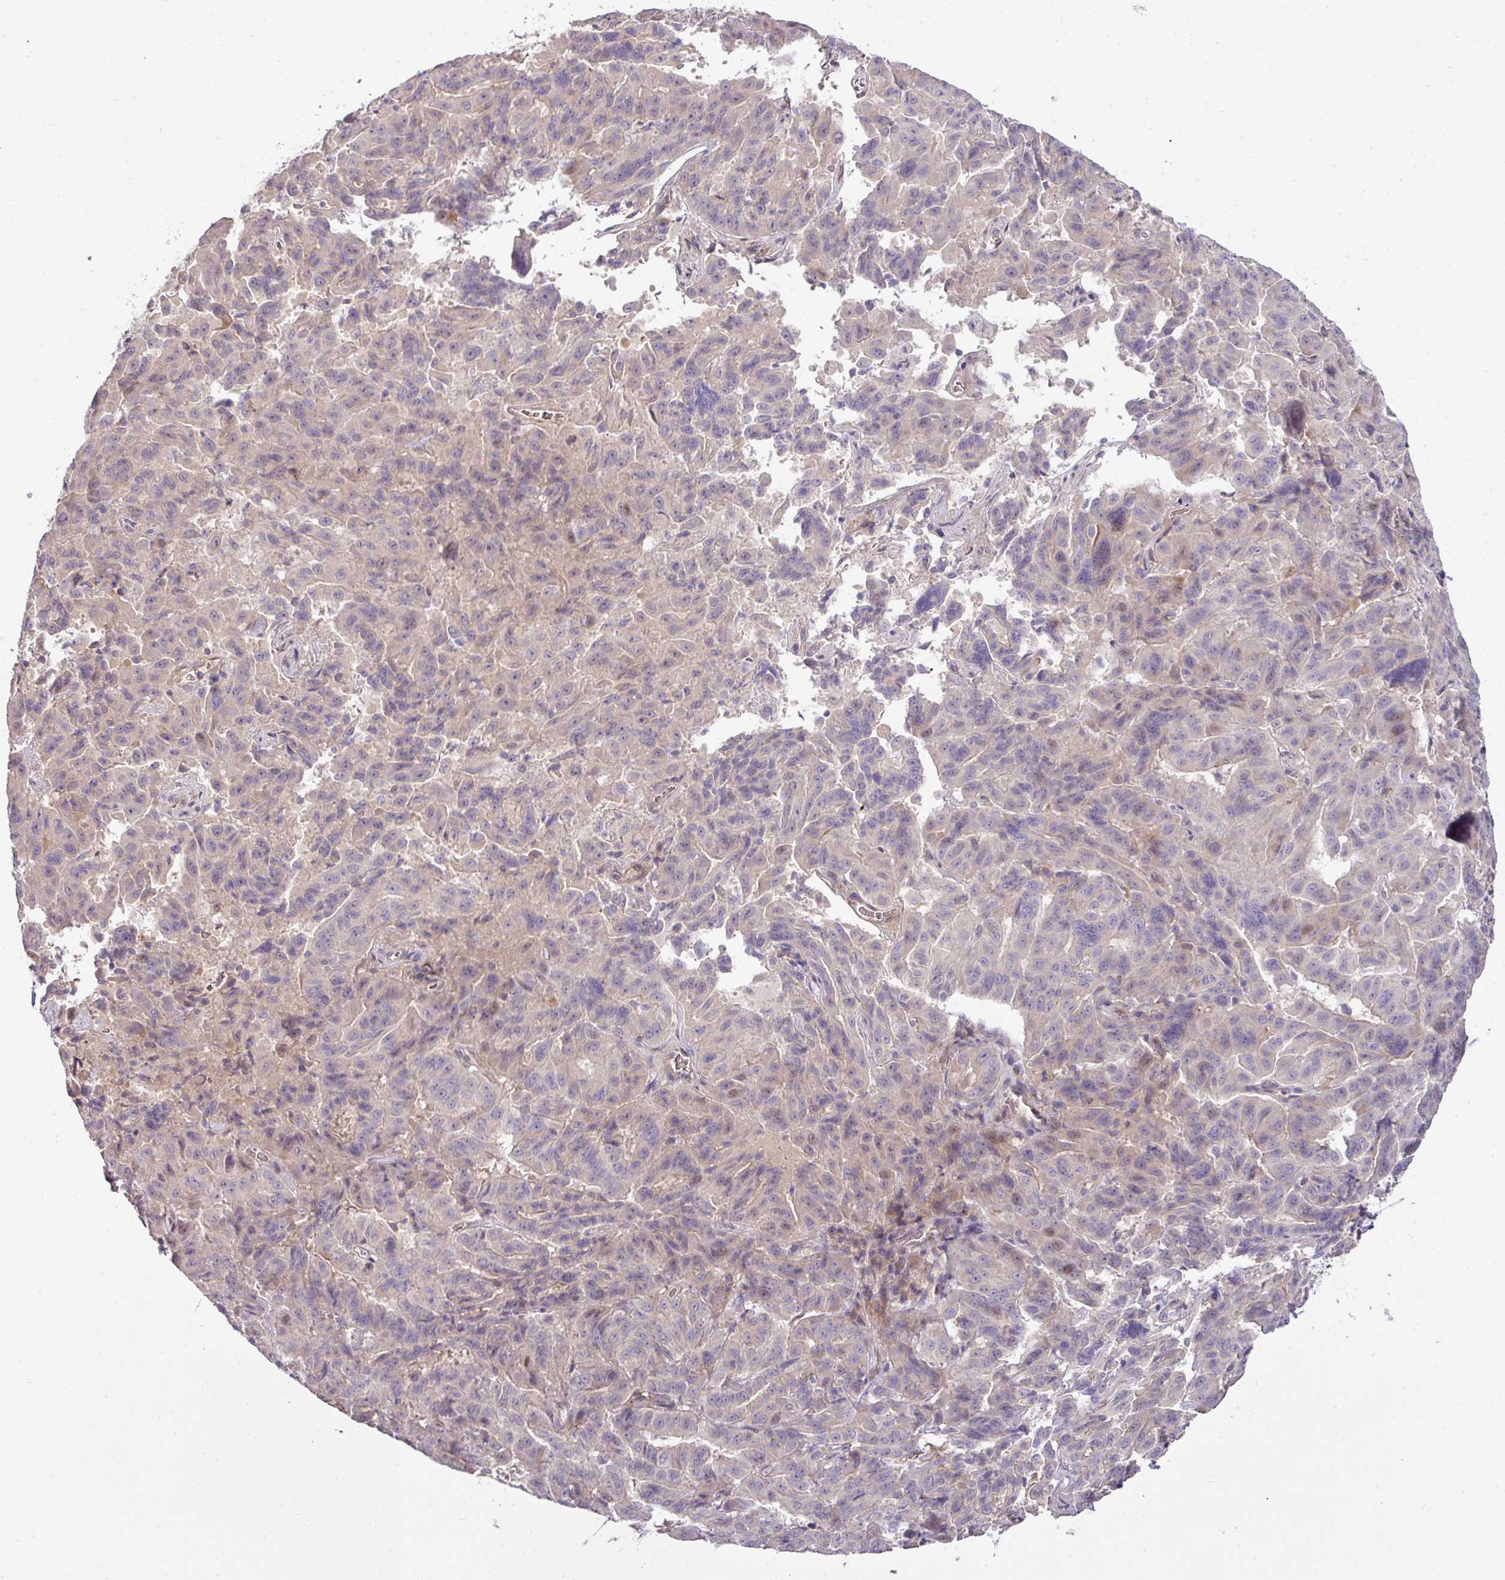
{"staining": {"intensity": "negative", "quantity": "none", "location": "none"}, "tissue": "pancreatic cancer", "cell_type": "Tumor cells", "image_type": "cancer", "snomed": [{"axis": "morphology", "description": "Adenocarcinoma, NOS"}, {"axis": "topography", "description": "Pancreas"}], "caption": "IHC photomicrograph of neoplastic tissue: human pancreatic cancer stained with DAB displays no significant protein positivity in tumor cells.", "gene": "SLAMF6", "patient": {"sex": "male", "age": 63}}